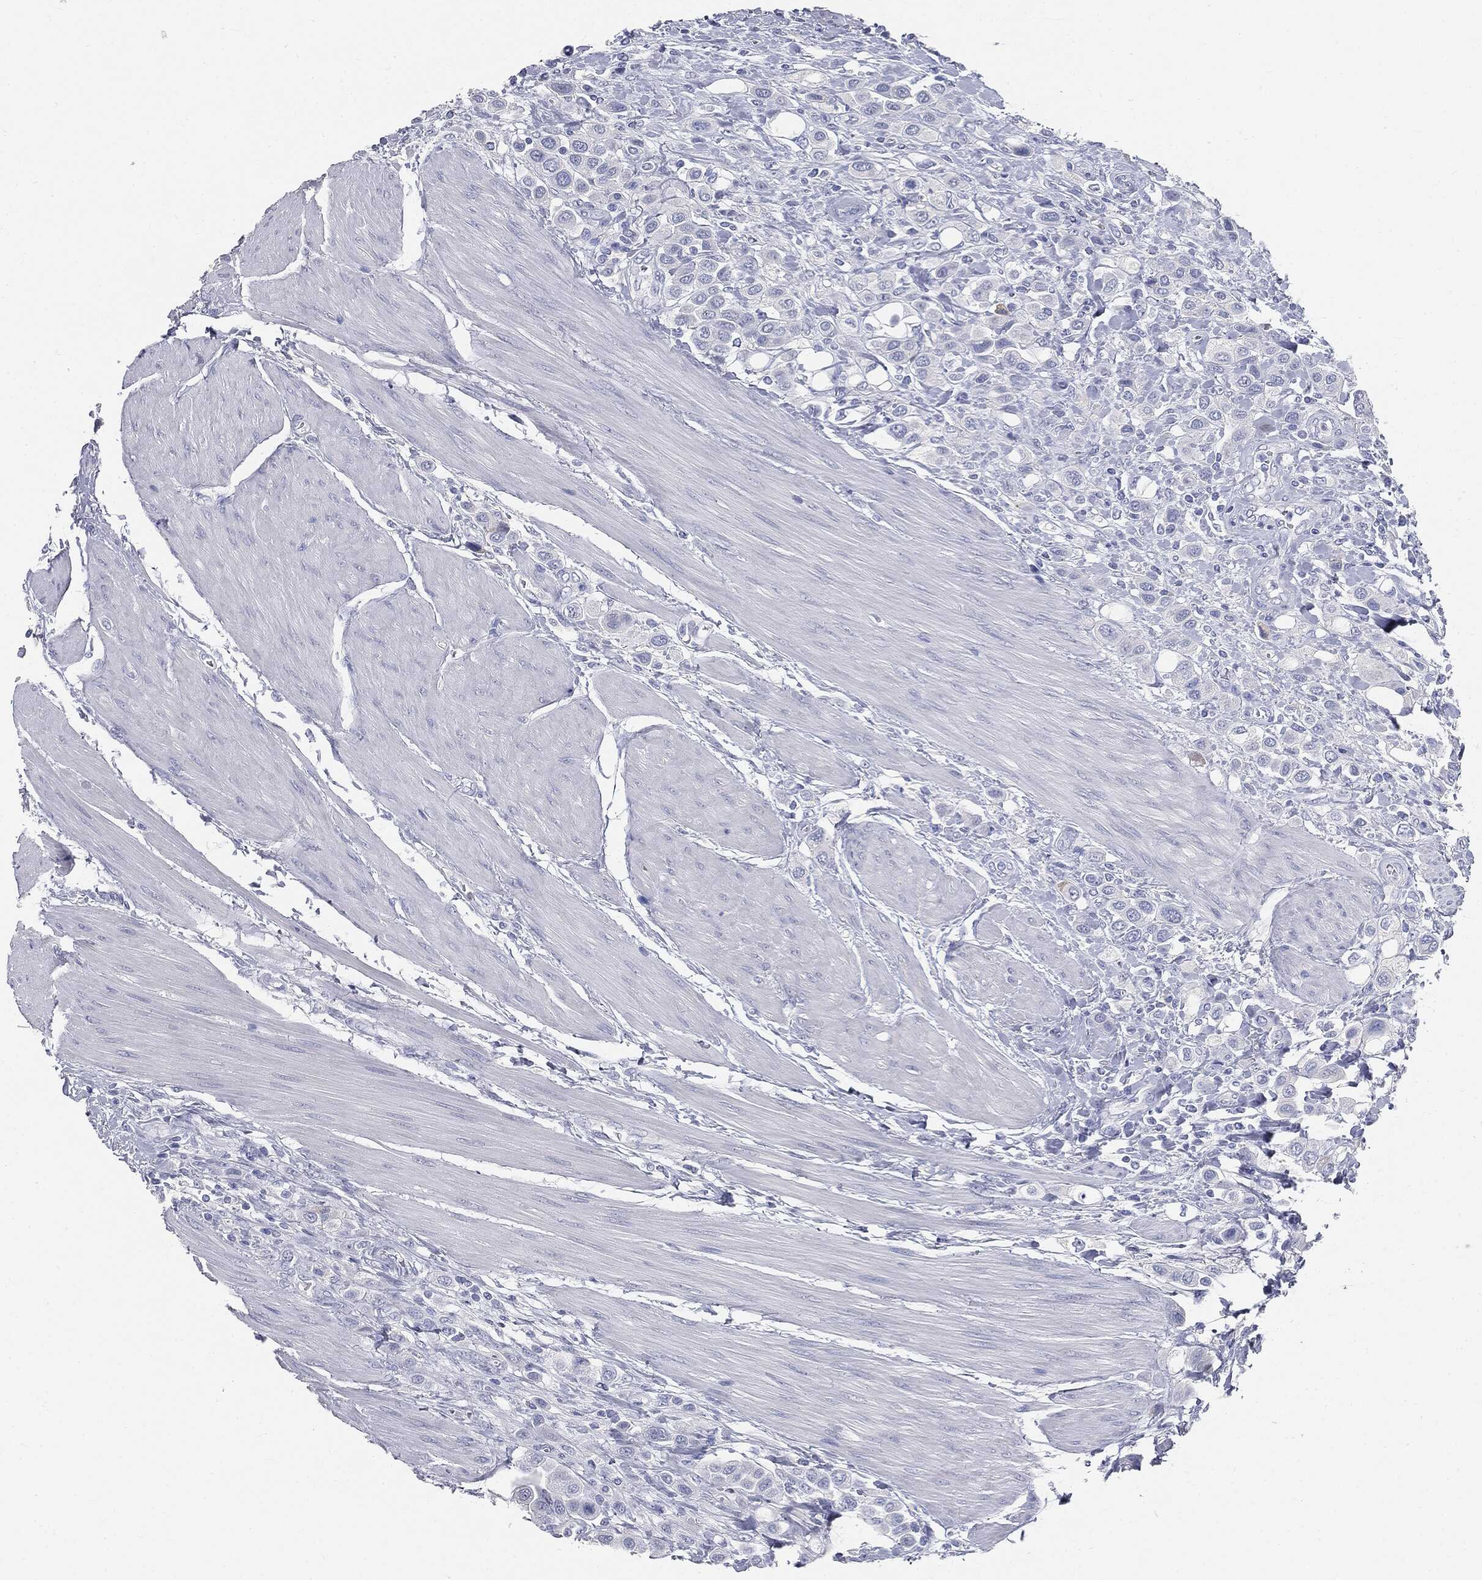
{"staining": {"intensity": "negative", "quantity": "none", "location": "none"}, "tissue": "urothelial cancer", "cell_type": "Tumor cells", "image_type": "cancer", "snomed": [{"axis": "morphology", "description": "Urothelial carcinoma, High grade"}, {"axis": "topography", "description": "Urinary bladder"}], "caption": "Immunohistochemistry of human high-grade urothelial carcinoma shows no expression in tumor cells. (IHC, brightfield microscopy, high magnification).", "gene": "CUZD1", "patient": {"sex": "male", "age": 50}}